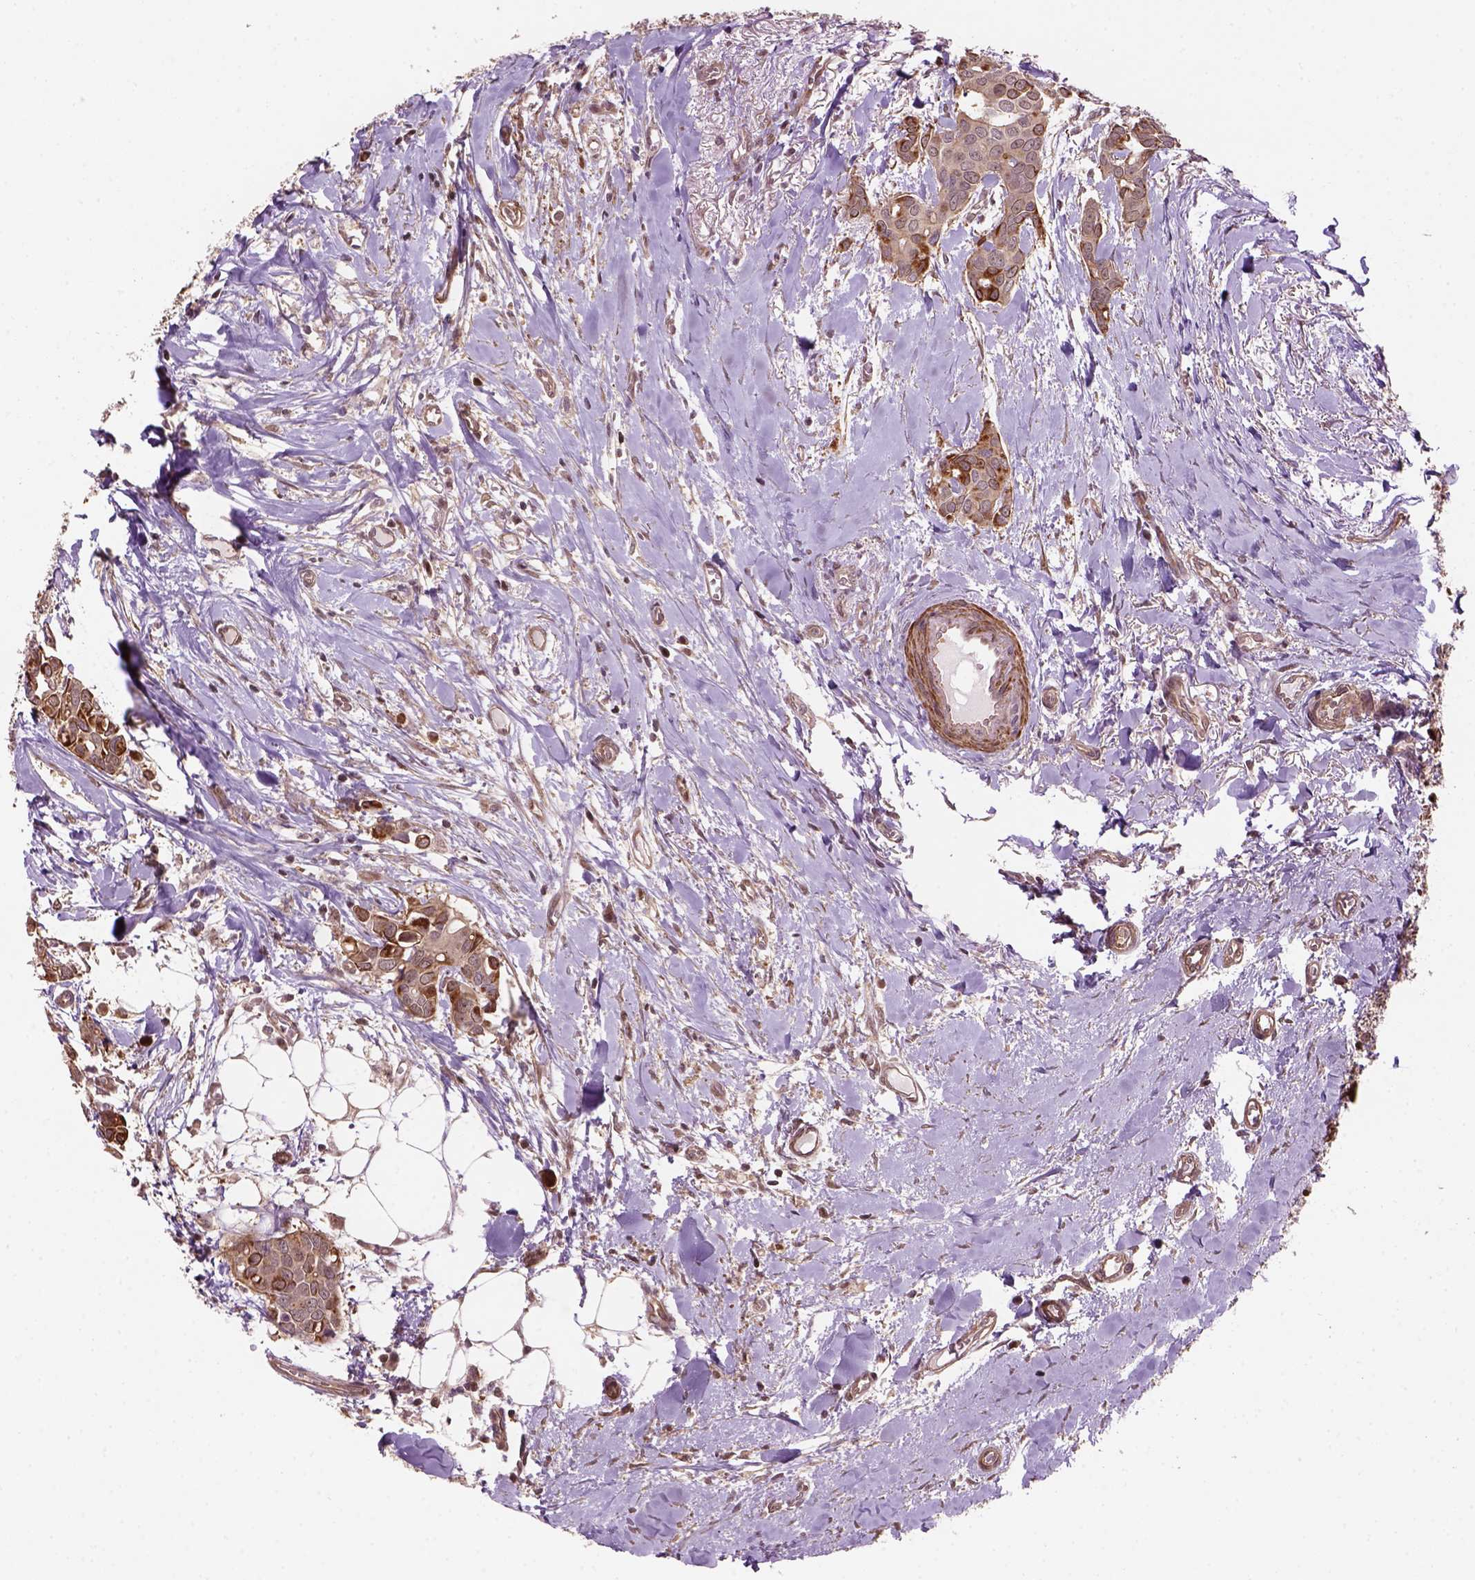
{"staining": {"intensity": "moderate", "quantity": "<25%", "location": "cytoplasmic/membranous,nuclear"}, "tissue": "breast cancer", "cell_type": "Tumor cells", "image_type": "cancer", "snomed": [{"axis": "morphology", "description": "Duct carcinoma"}, {"axis": "topography", "description": "Breast"}], "caption": "The immunohistochemical stain shows moderate cytoplasmic/membranous and nuclear staining in tumor cells of breast cancer (invasive ductal carcinoma) tissue.", "gene": "PSMD11", "patient": {"sex": "female", "age": 54}}